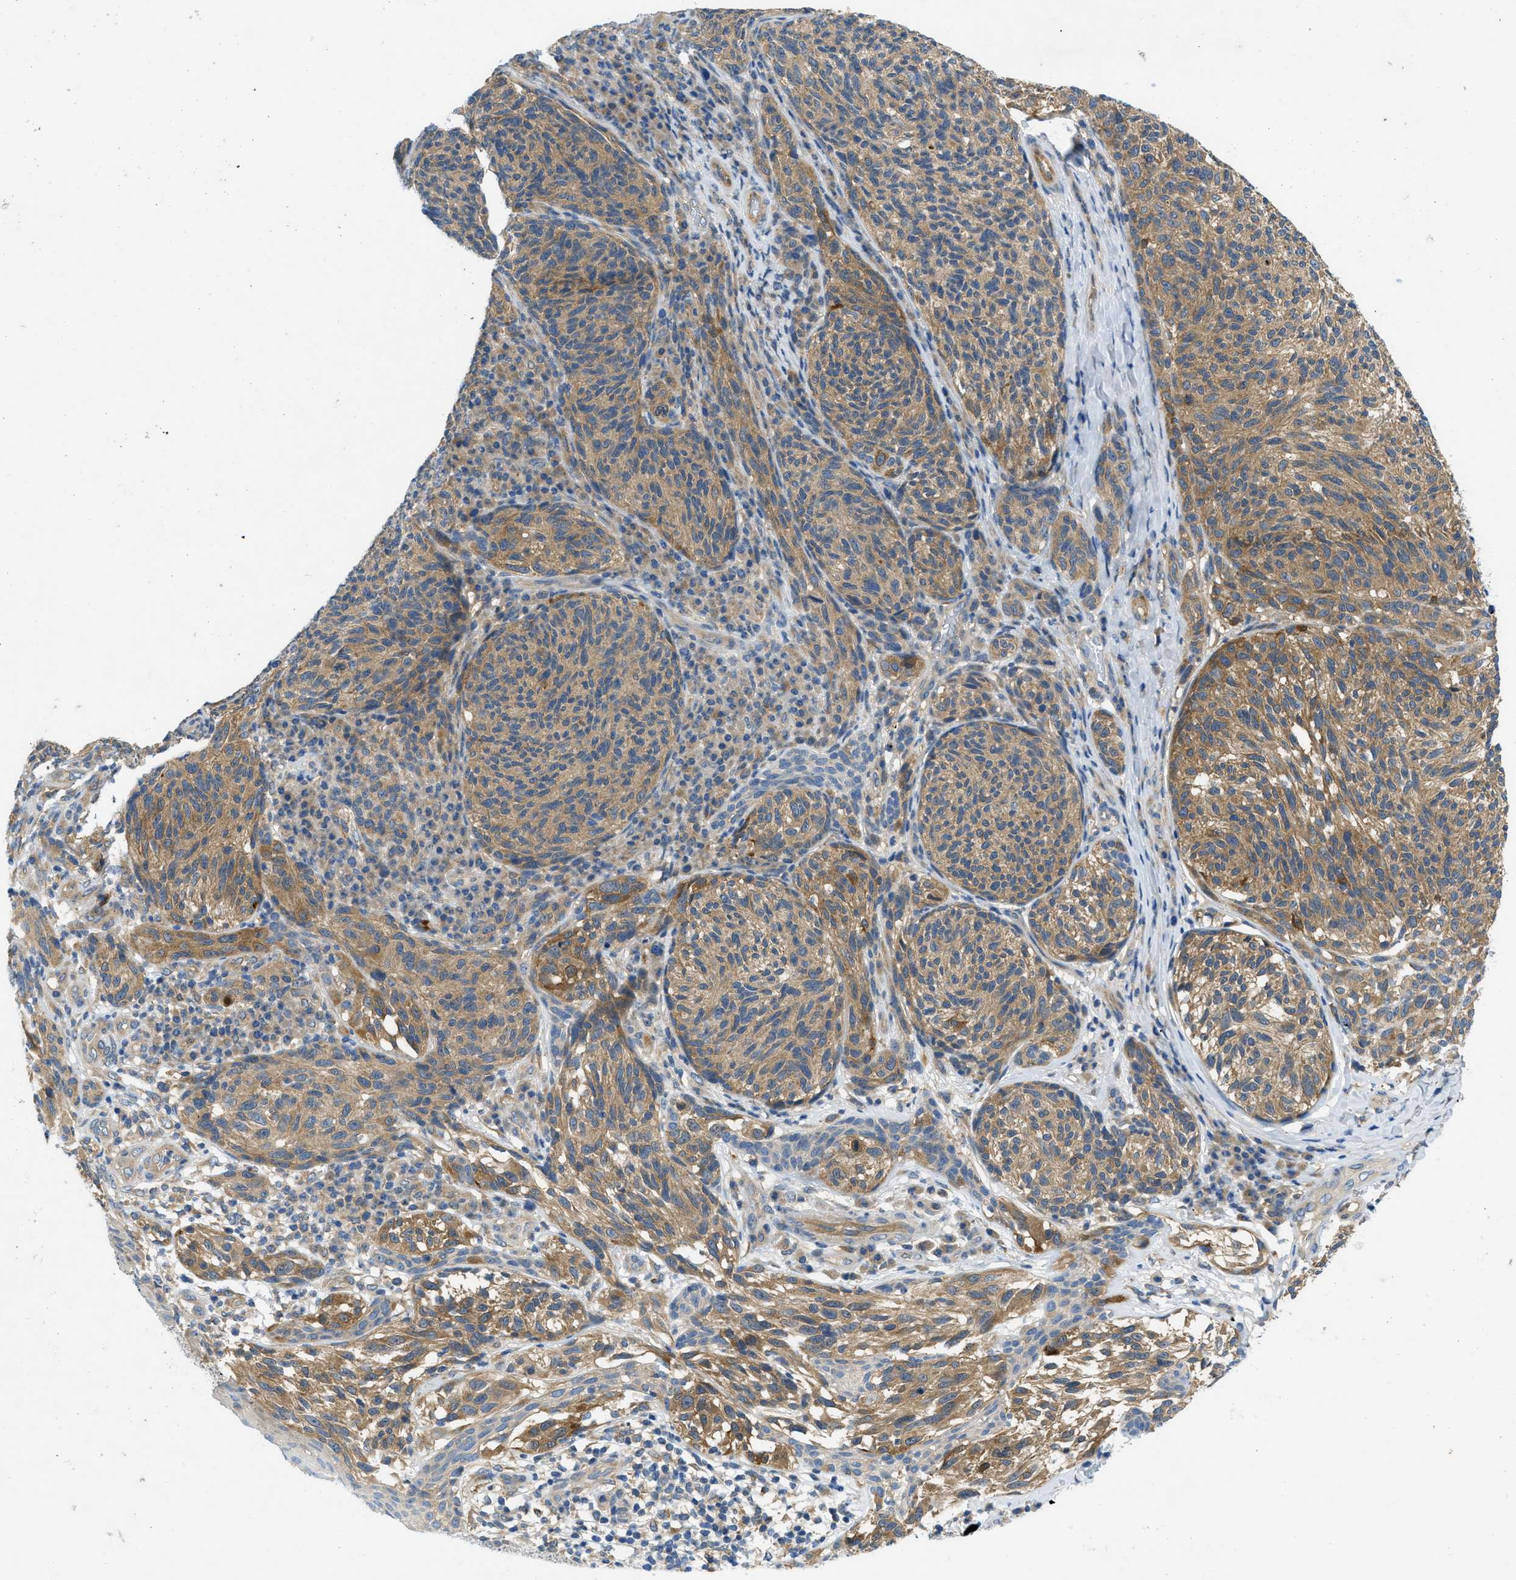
{"staining": {"intensity": "moderate", "quantity": ">75%", "location": "cytoplasmic/membranous"}, "tissue": "melanoma", "cell_type": "Tumor cells", "image_type": "cancer", "snomed": [{"axis": "morphology", "description": "Malignant melanoma, NOS"}, {"axis": "topography", "description": "Skin"}], "caption": "Tumor cells demonstrate moderate cytoplasmic/membranous positivity in approximately >75% of cells in malignant melanoma. (Brightfield microscopy of DAB IHC at high magnification).", "gene": "RIPK2", "patient": {"sex": "female", "age": 73}}